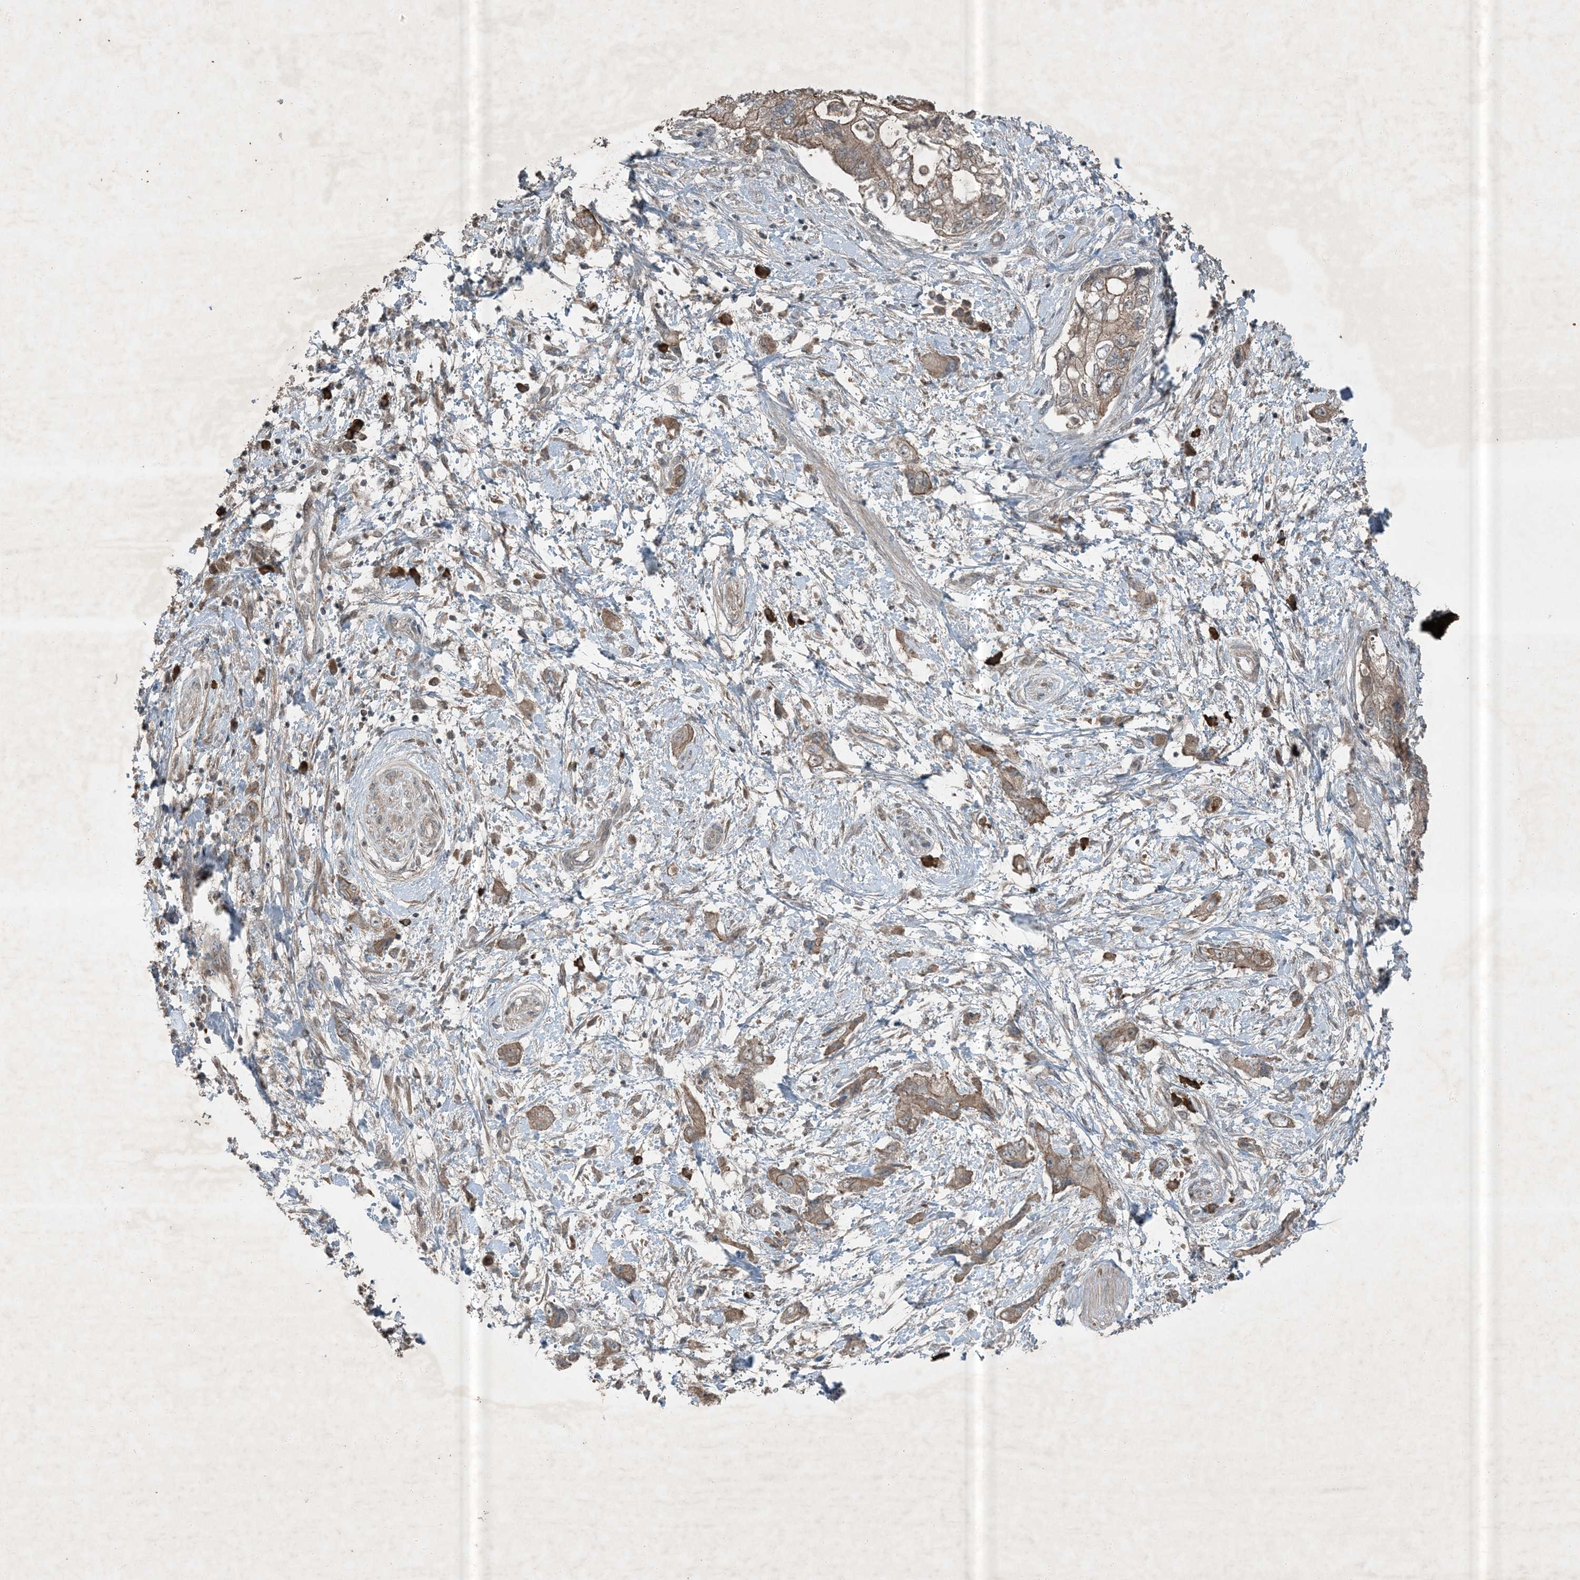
{"staining": {"intensity": "weak", "quantity": ">75%", "location": "cytoplasmic/membranous"}, "tissue": "pancreatic cancer", "cell_type": "Tumor cells", "image_type": "cancer", "snomed": [{"axis": "morphology", "description": "Adenocarcinoma, NOS"}, {"axis": "topography", "description": "Pancreas"}], "caption": "About >75% of tumor cells in human pancreatic cancer (adenocarcinoma) reveal weak cytoplasmic/membranous protein positivity as visualized by brown immunohistochemical staining.", "gene": "MDN1", "patient": {"sex": "female", "age": 73}}